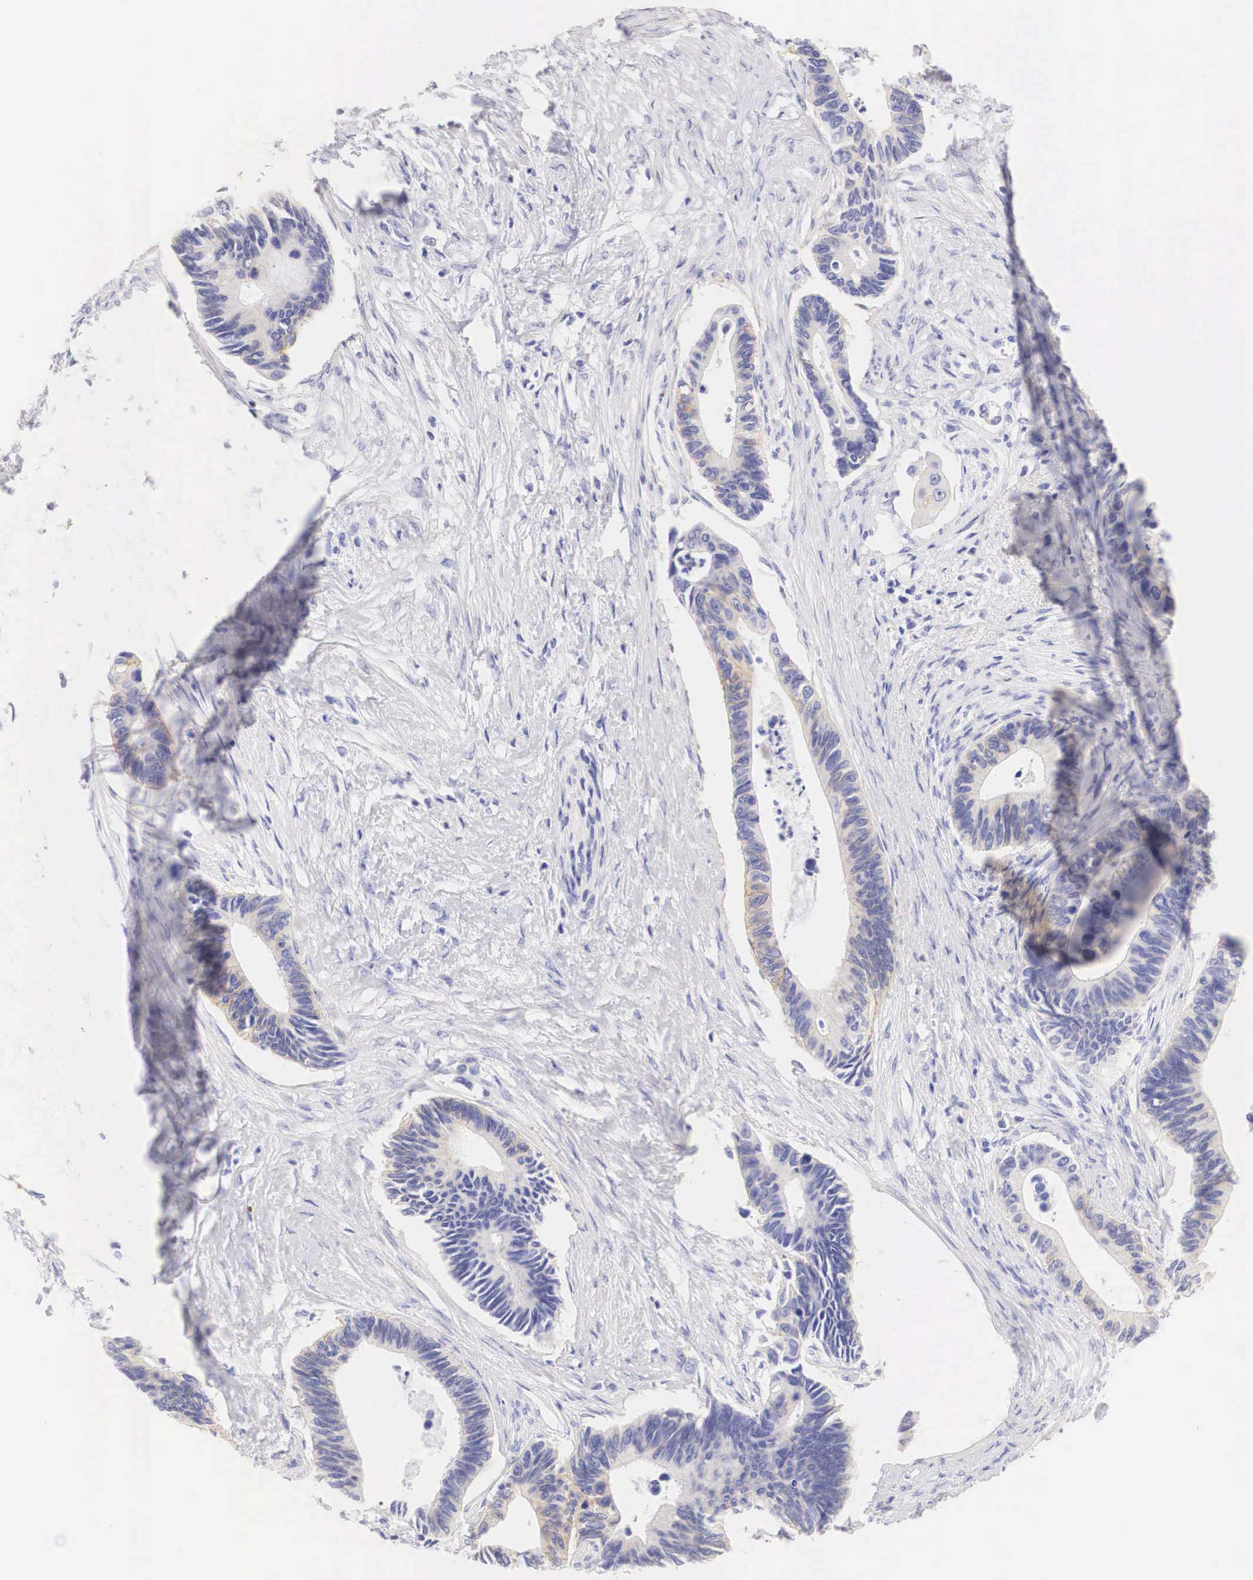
{"staining": {"intensity": "weak", "quantity": "<25%", "location": "cytoplasmic/membranous"}, "tissue": "pancreatic cancer", "cell_type": "Tumor cells", "image_type": "cancer", "snomed": [{"axis": "morphology", "description": "Adenocarcinoma, NOS"}, {"axis": "topography", "description": "Pancreas"}], "caption": "IHC of human pancreatic cancer (adenocarcinoma) displays no expression in tumor cells.", "gene": "ERBB2", "patient": {"sex": "female", "age": 70}}